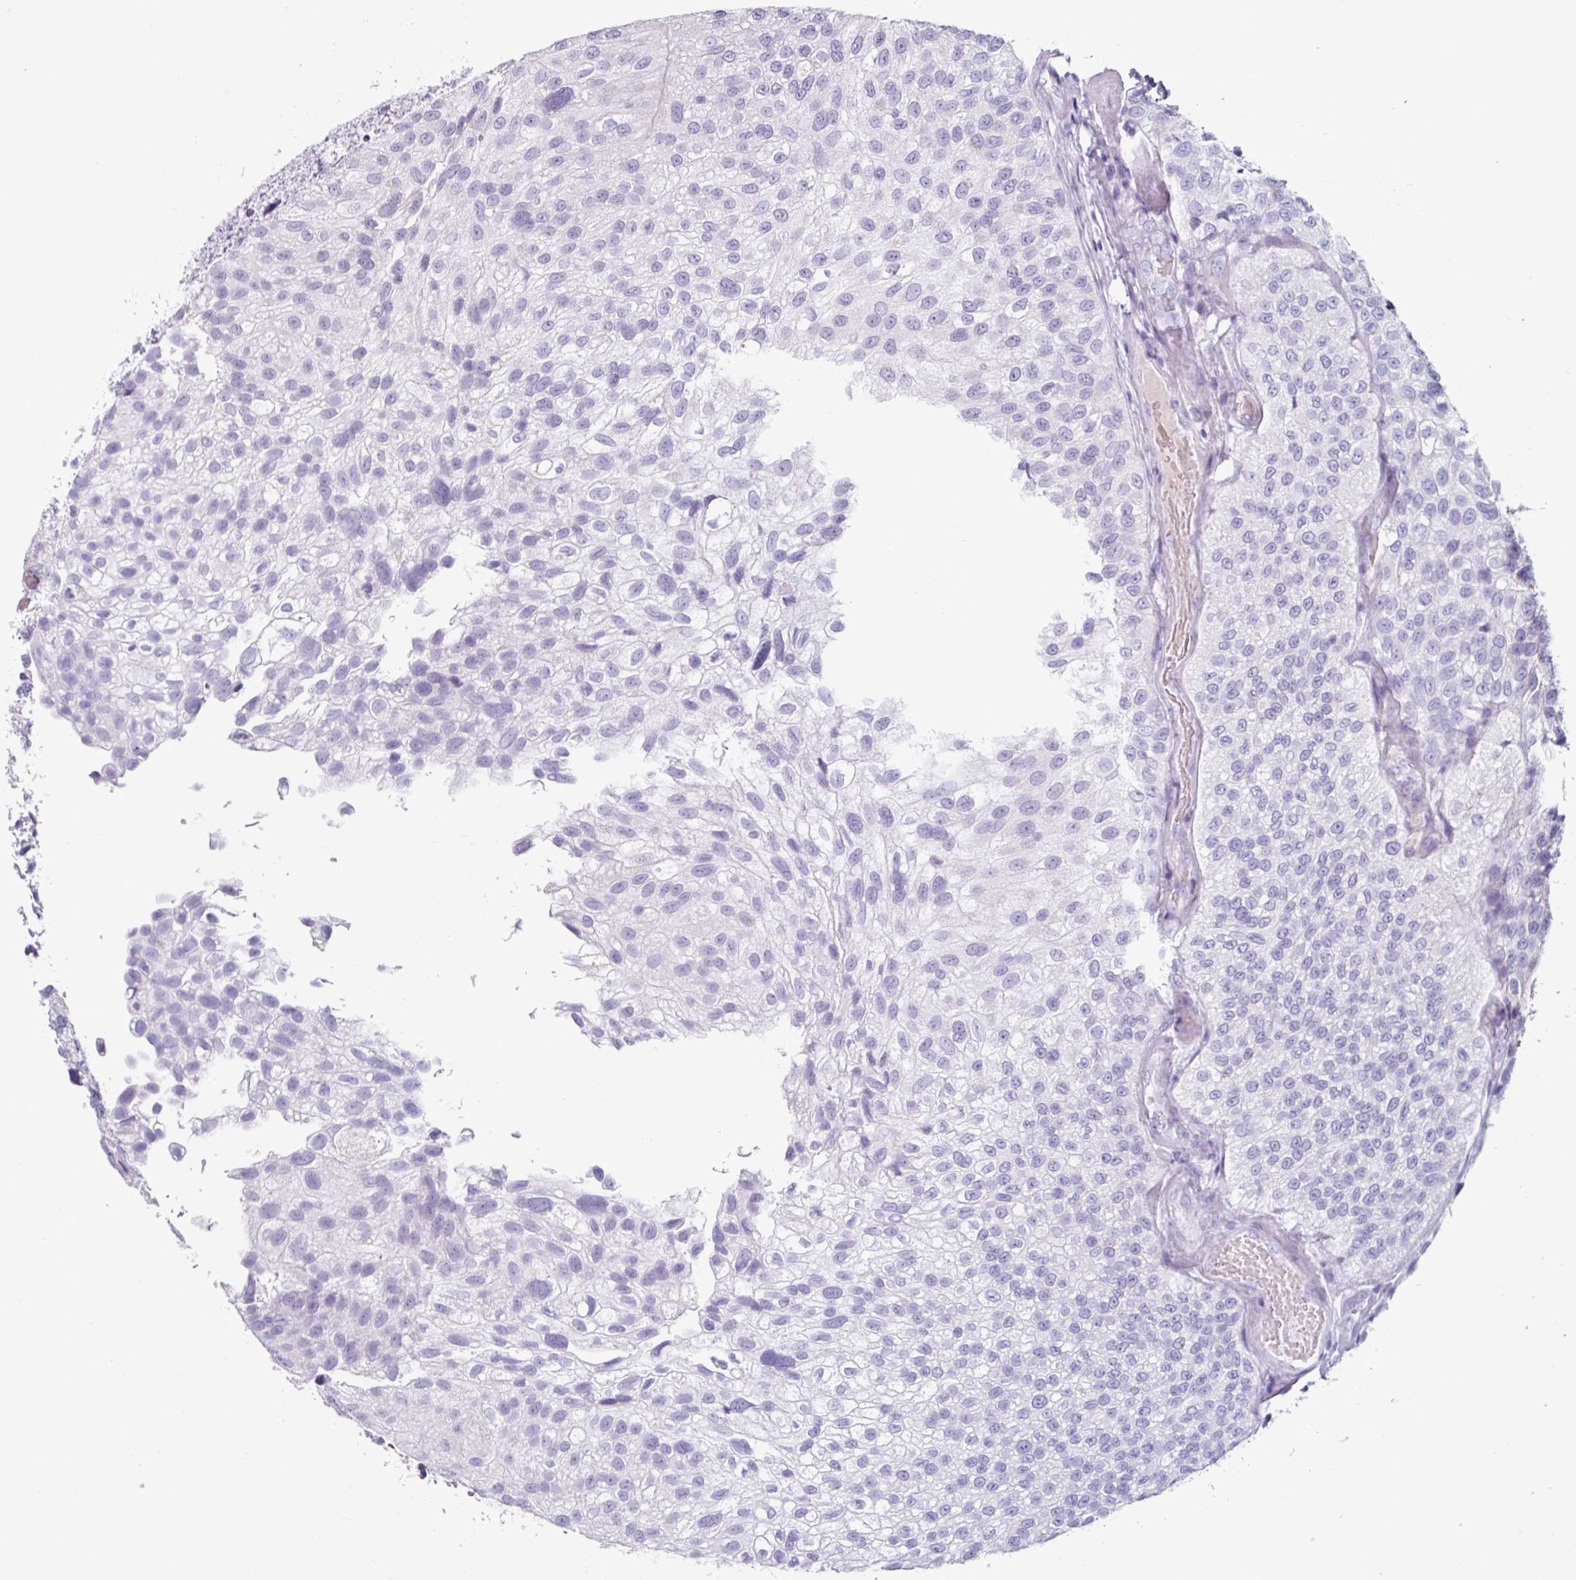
{"staining": {"intensity": "negative", "quantity": "none", "location": "none"}, "tissue": "urothelial cancer", "cell_type": "Tumor cells", "image_type": "cancer", "snomed": [{"axis": "morphology", "description": "Urothelial carcinoma, NOS"}, {"axis": "topography", "description": "Urinary bladder"}], "caption": "IHC image of neoplastic tissue: human transitional cell carcinoma stained with DAB shows no significant protein staining in tumor cells.", "gene": "CLCA1", "patient": {"sex": "male", "age": 87}}